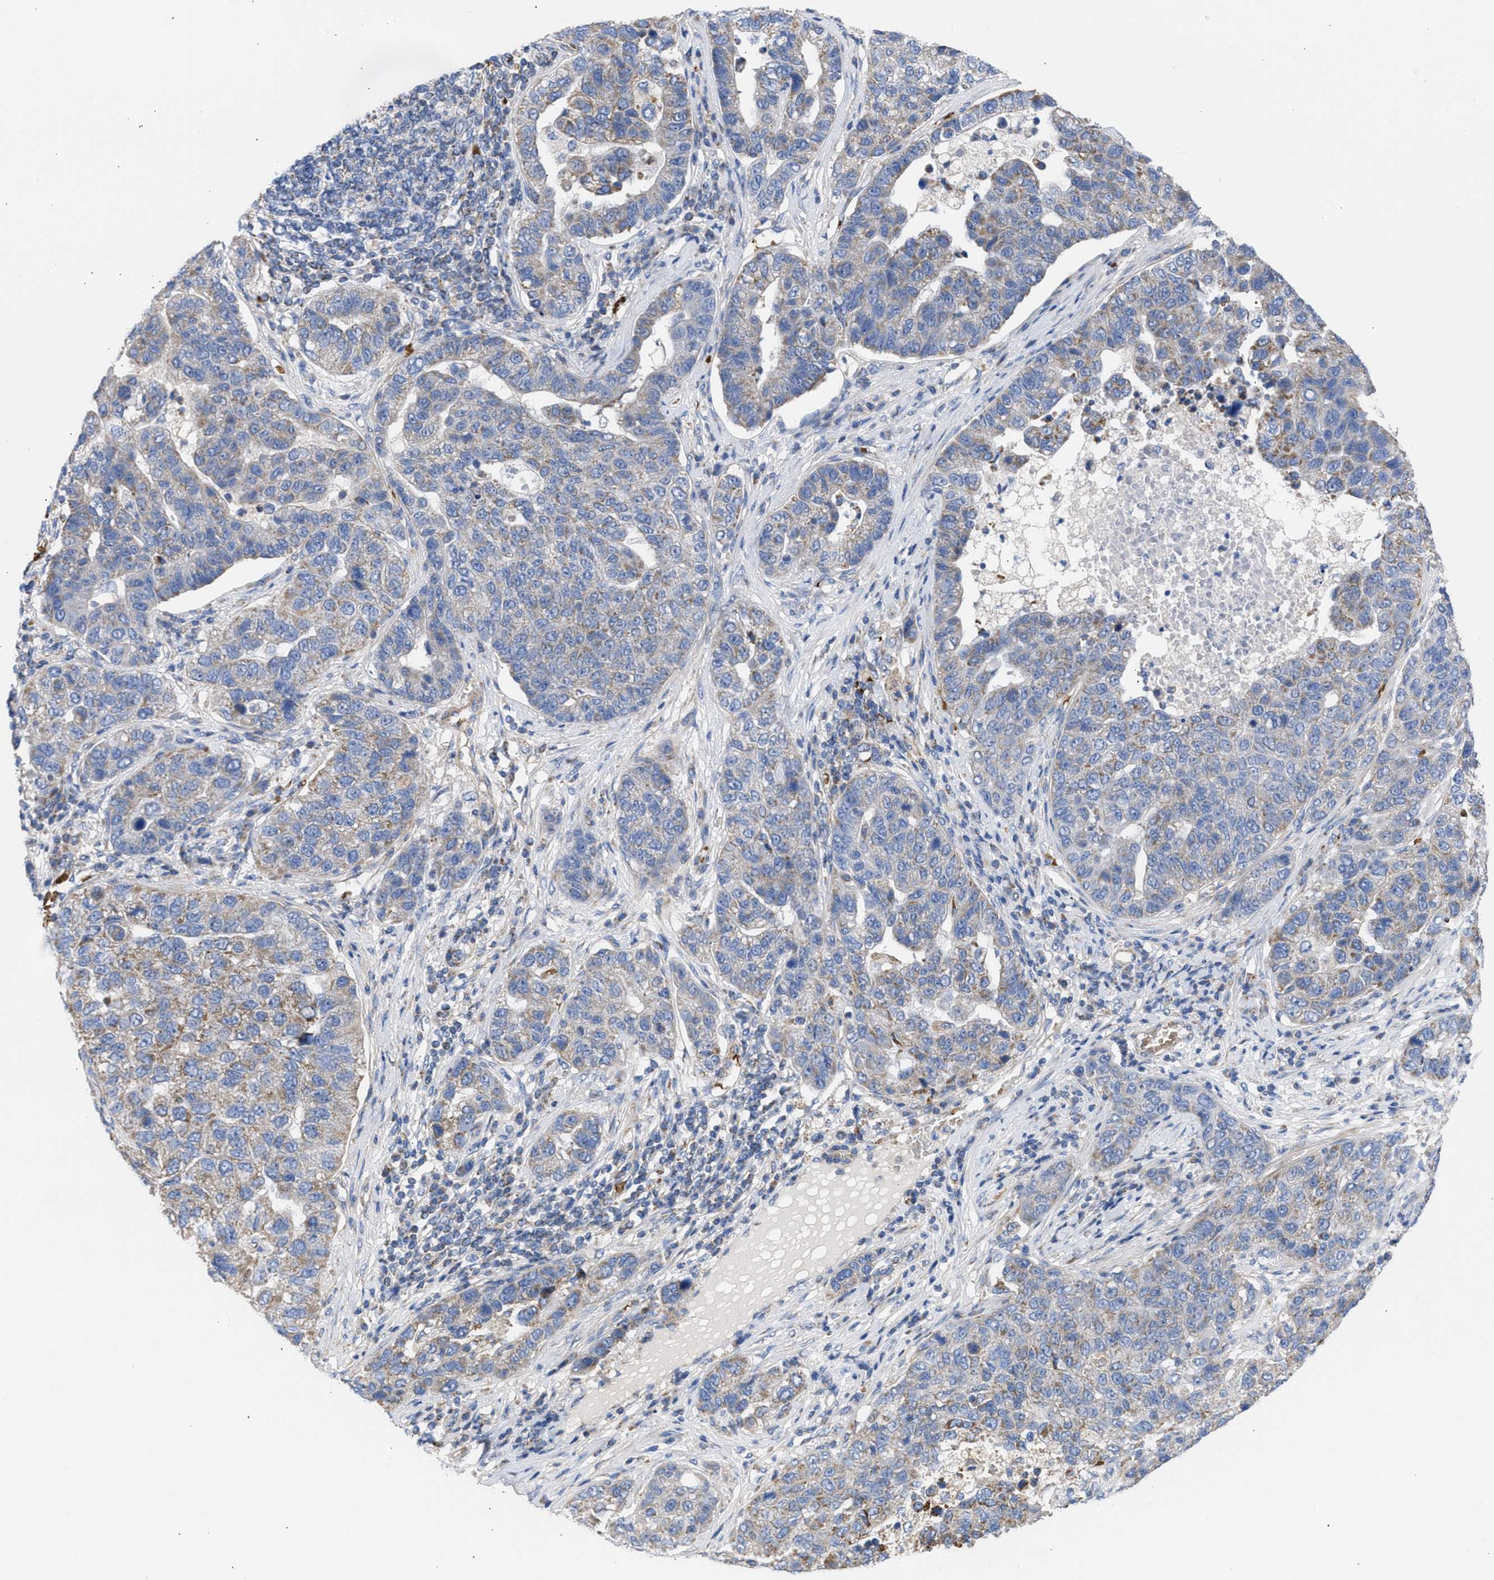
{"staining": {"intensity": "moderate", "quantity": "25%-75%", "location": "cytoplasmic/membranous"}, "tissue": "pancreatic cancer", "cell_type": "Tumor cells", "image_type": "cancer", "snomed": [{"axis": "morphology", "description": "Adenocarcinoma, NOS"}, {"axis": "topography", "description": "Pancreas"}], "caption": "About 25%-75% of tumor cells in pancreatic adenocarcinoma show moderate cytoplasmic/membranous protein expression as visualized by brown immunohistochemical staining.", "gene": "BTG3", "patient": {"sex": "female", "age": 61}}